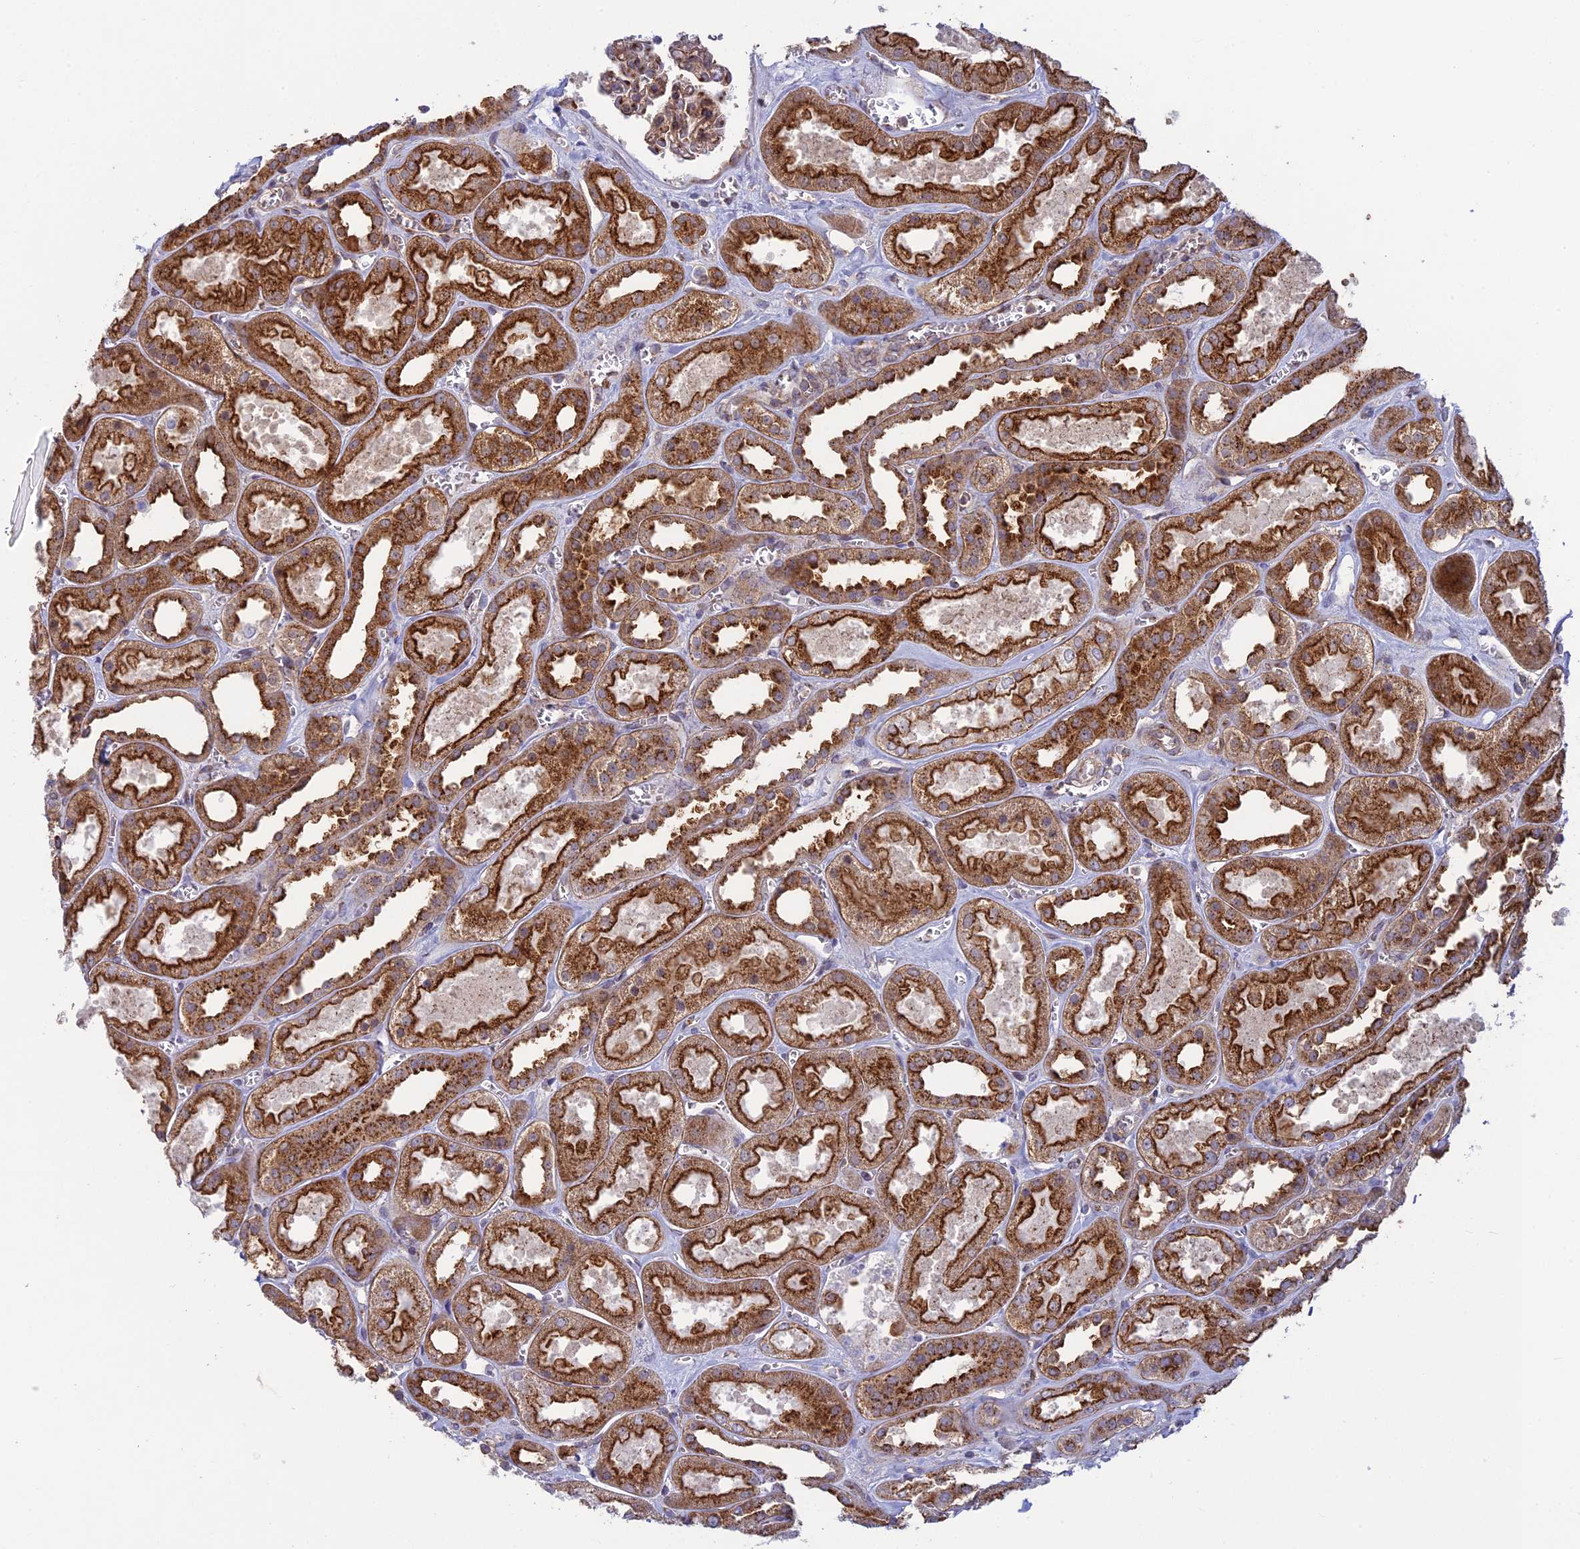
{"staining": {"intensity": "moderate", "quantity": "25%-75%", "location": "cytoplasmic/membranous"}, "tissue": "kidney", "cell_type": "Cells in glomeruli", "image_type": "normal", "snomed": [{"axis": "morphology", "description": "Normal tissue, NOS"}, {"axis": "morphology", "description": "Adenocarcinoma, NOS"}, {"axis": "topography", "description": "Kidney"}], "caption": "Immunohistochemistry (IHC) of normal kidney exhibits medium levels of moderate cytoplasmic/membranous expression in about 25%-75% of cells in glomeruli.", "gene": "CLINT1", "patient": {"sex": "female", "age": 68}}